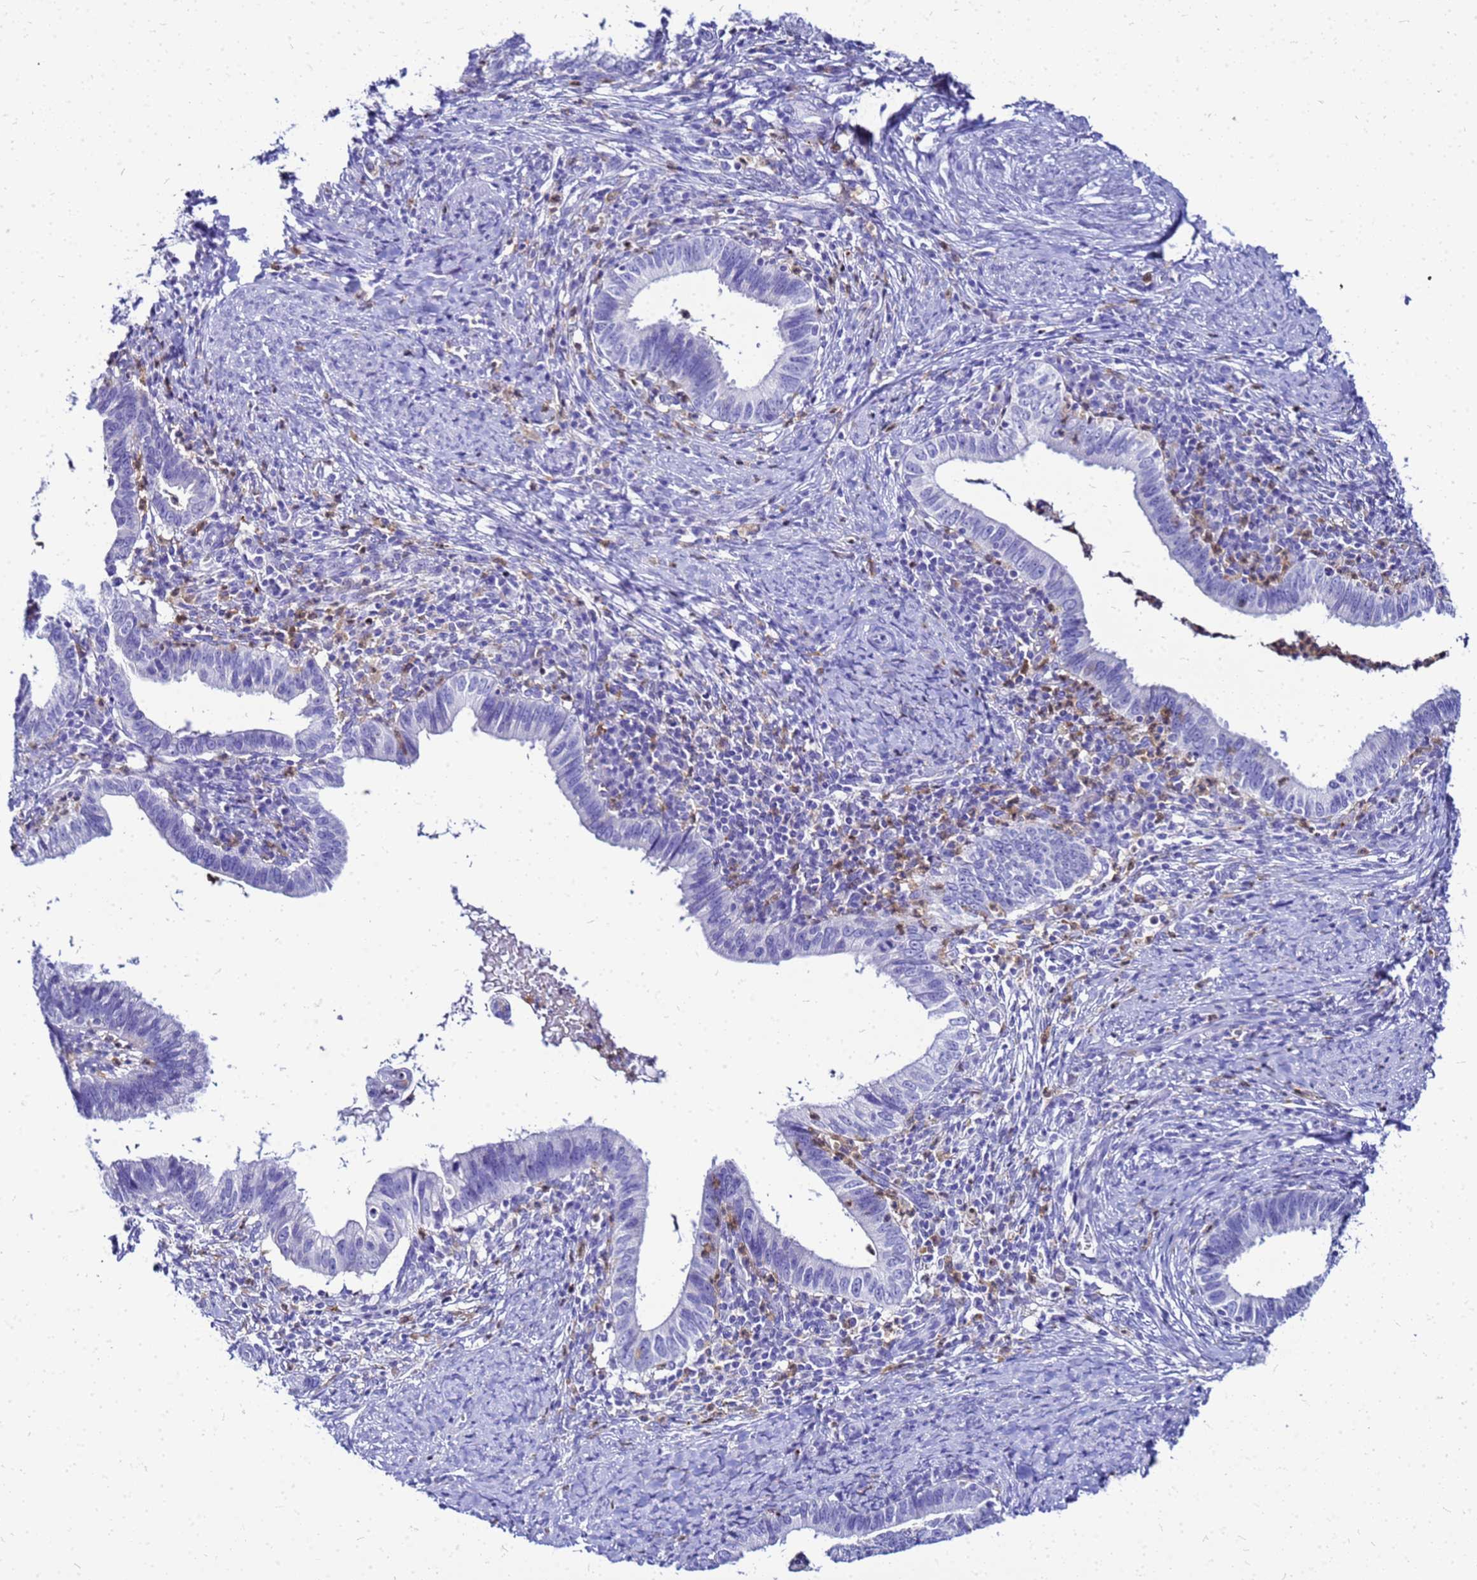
{"staining": {"intensity": "negative", "quantity": "none", "location": "none"}, "tissue": "cervical cancer", "cell_type": "Tumor cells", "image_type": "cancer", "snomed": [{"axis": "morphology", "description": "Adenocarcinoma, NOS"}, {"axis": "topography", "description": "Cervix"}], "caption": "Immunohistochemistry (IHC) of human cervical cancer displays no positivity in tumor cells. (DAB immunohistochemistry (IHC), high magnification).", "gene": "CSTA", "patient": {"sex": "female", "age": 36}}